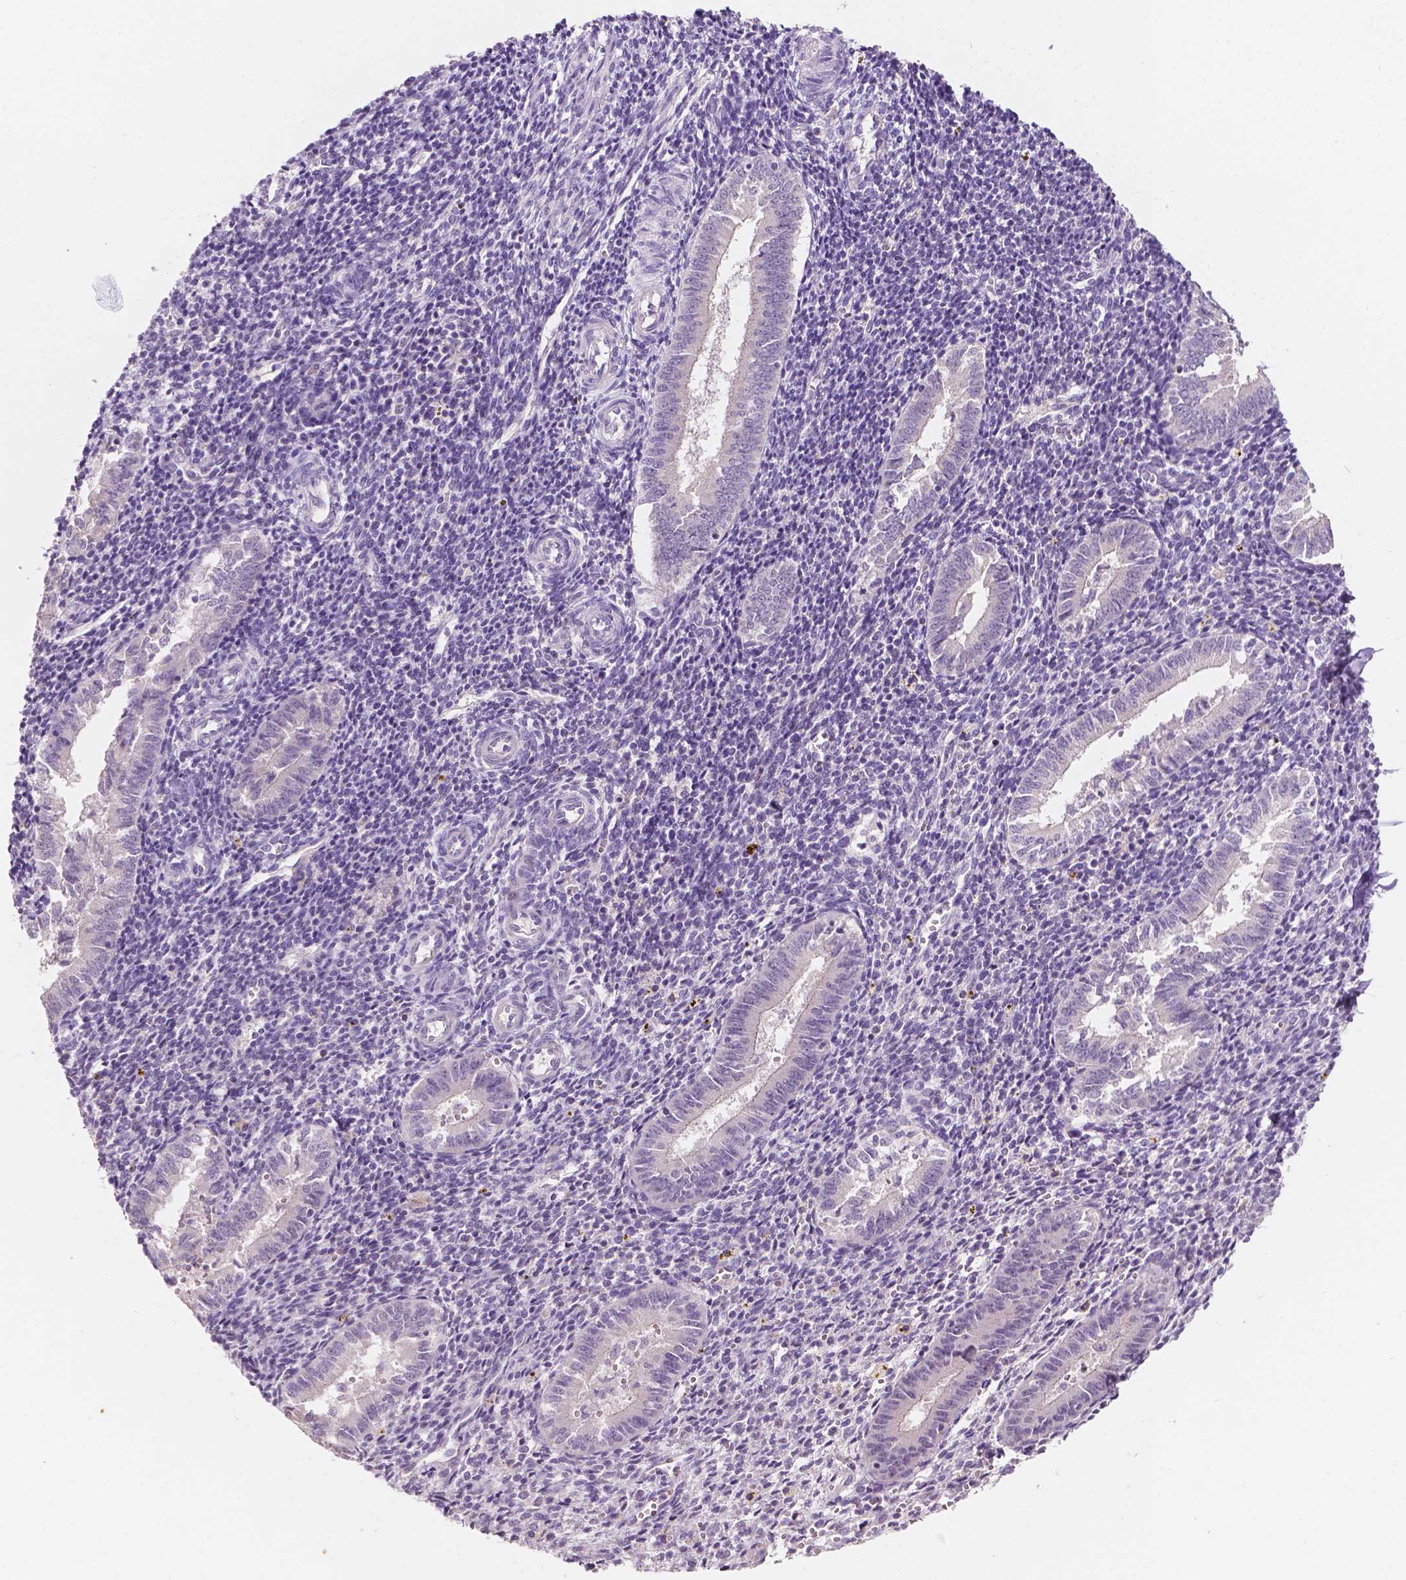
{"staining": {"intensity": "negative", "quantity": "none", "location": "none"}, "tissue": "endometrium", "cell_type": "Cells in endometrial stroma", "image_type": "normal", "snomed": [{"axis": "morphology", "description": "Normal tissue, NOS"}, {"axis": "topography", "description": "Endometrium"}], "caption": "Immunohistochemistry of unremarkable human endometrium demonstrates no staining in cells in endometrial stroma.", "gene": "SIRT2", "patient": {"sex": "female", "age": 25}}